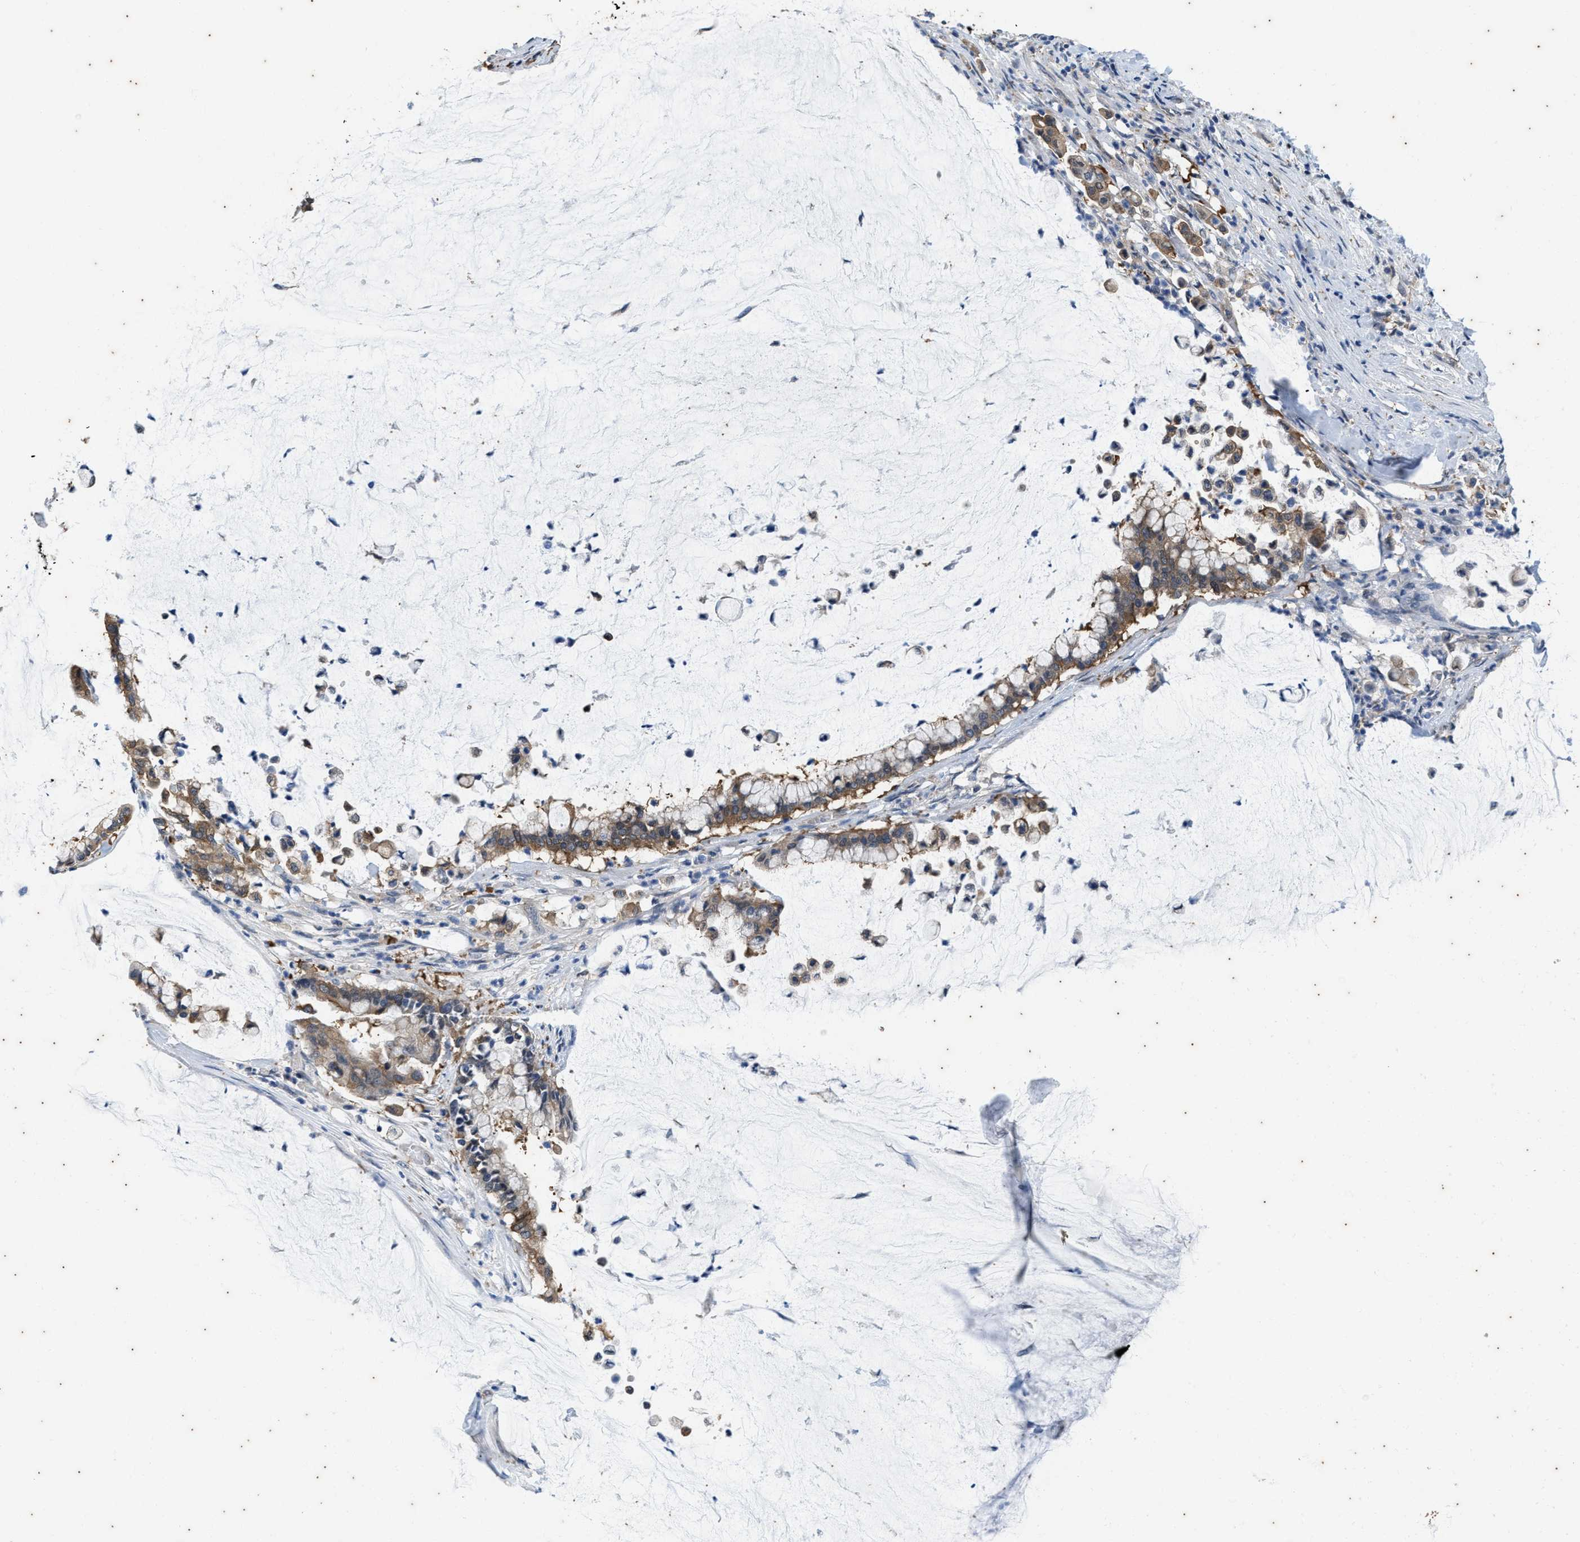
{"staining": {"intensity": "moderate", "quantity": "25%-75%", "location": "cytoplasmic/membranous"}, "tissue": "pancreatic cancer", "cell_type": "Tumor cells", "image_type": "cancer", "snomed": [{"axis": "morphology", "description": "Adenocarcinoma, NOS"}, {"axis": "topography", "description": "Pancreas"}], "caption": "Immunohistochemical staining of human pancreatic cancer exhibits medium levels of moderate cytoplasmic/membranous expression in about 25%-75% of tumor cells.", "gene": "COX19", "patient": {"sex": "male", "age": 41}}